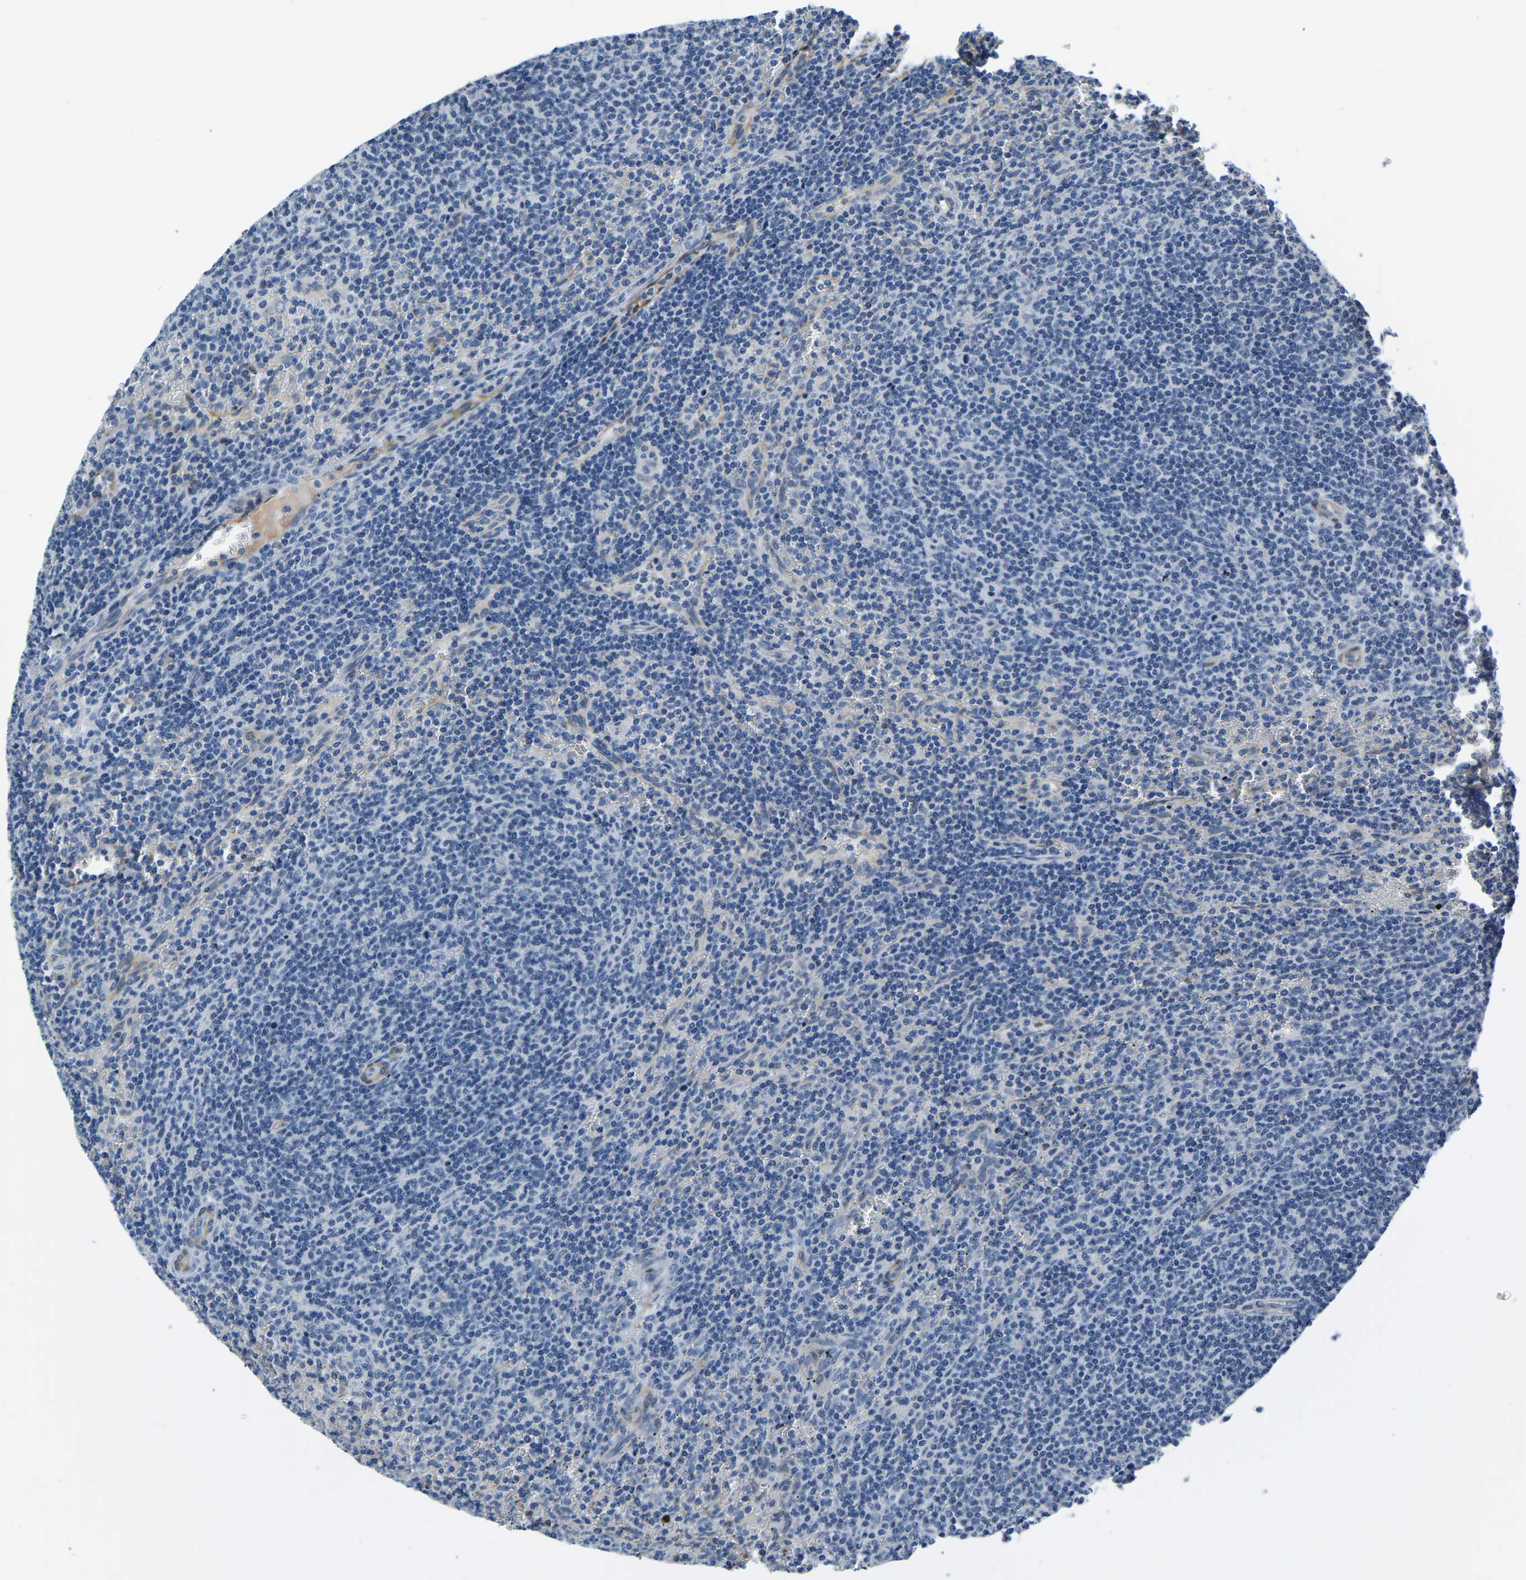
{"staining": {"intensity": "negative", "quantity": "none", "location": "none"}, "tissue": "lymphoma", "cell_type": "Tumor cells", "image_type": "cancer", "snomed": [{"axis": "morphology", "description": "Malignant lymphoma, non-Hodgkin's type, Low grade"}, {"axis": "topography", "description": "Spleen"}], "caption": "An image of human low-grade malignant lymphoma, non-Hodgkin's type is negative for staining in tumor cells.", "gene": "LIAS", "patient": {"sex": "female", "age": 50}}